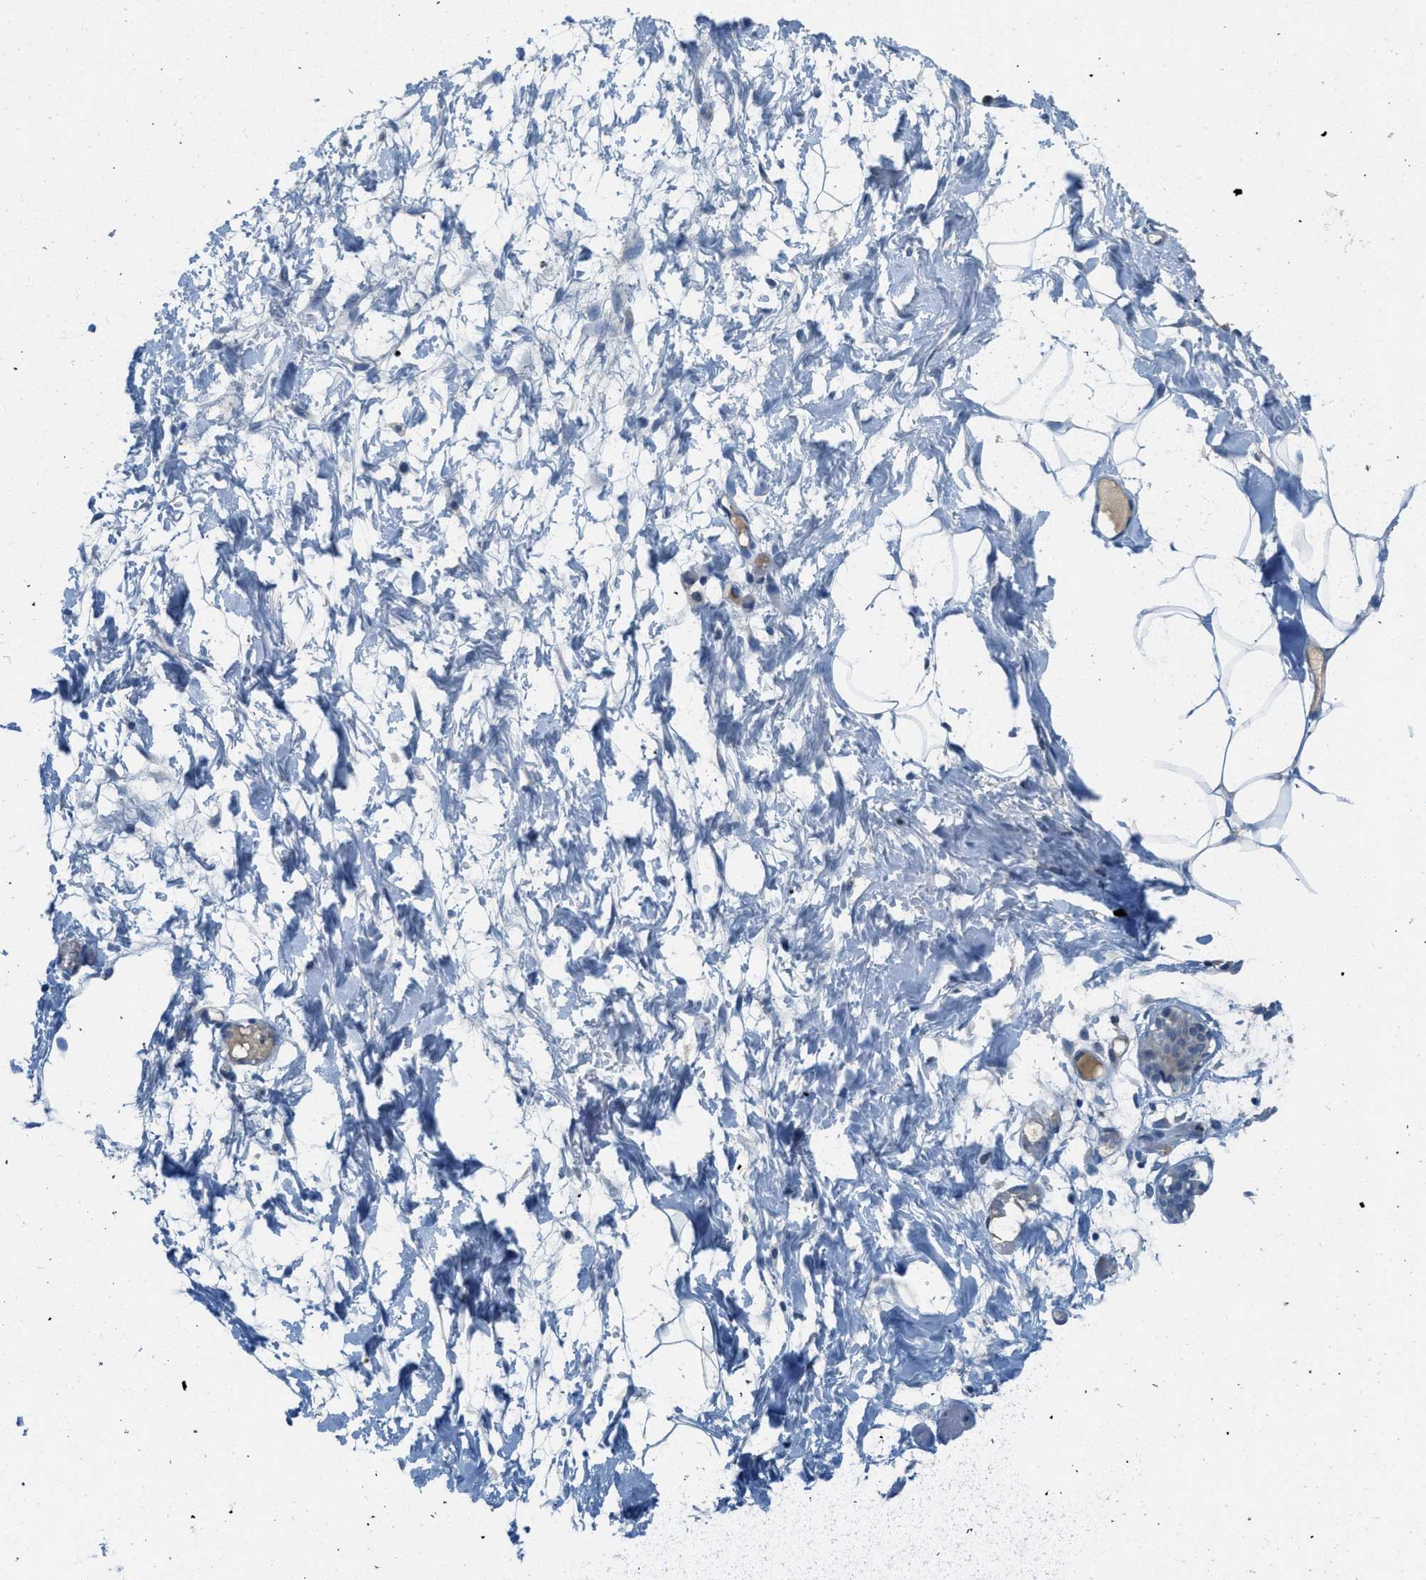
{"staining": {"intensity": "negative", "quantity": "none", "location": "none"}, "tissue": "adipose tissue", "cell_type": "Adipocytes", "image_type": "normal", "snomed": [{"axis": "morphology", "description": "Normal tissue, NOS"}, {"axis": "topography", "description": "Breast"}, {"axis": "topography", "description": "Soft tissue"}], "caption": "This is a micrograph of immunohistochemistry staining of benign adipose tissue, which shows no expression in adipocytes. (DAB (3,3'-diaminobenzidine) immunohistochemistry visualized using brightfield microscopy, high magnification).", "gene": "BCAP31", "patient": {"sex": "female", "age": 25}}